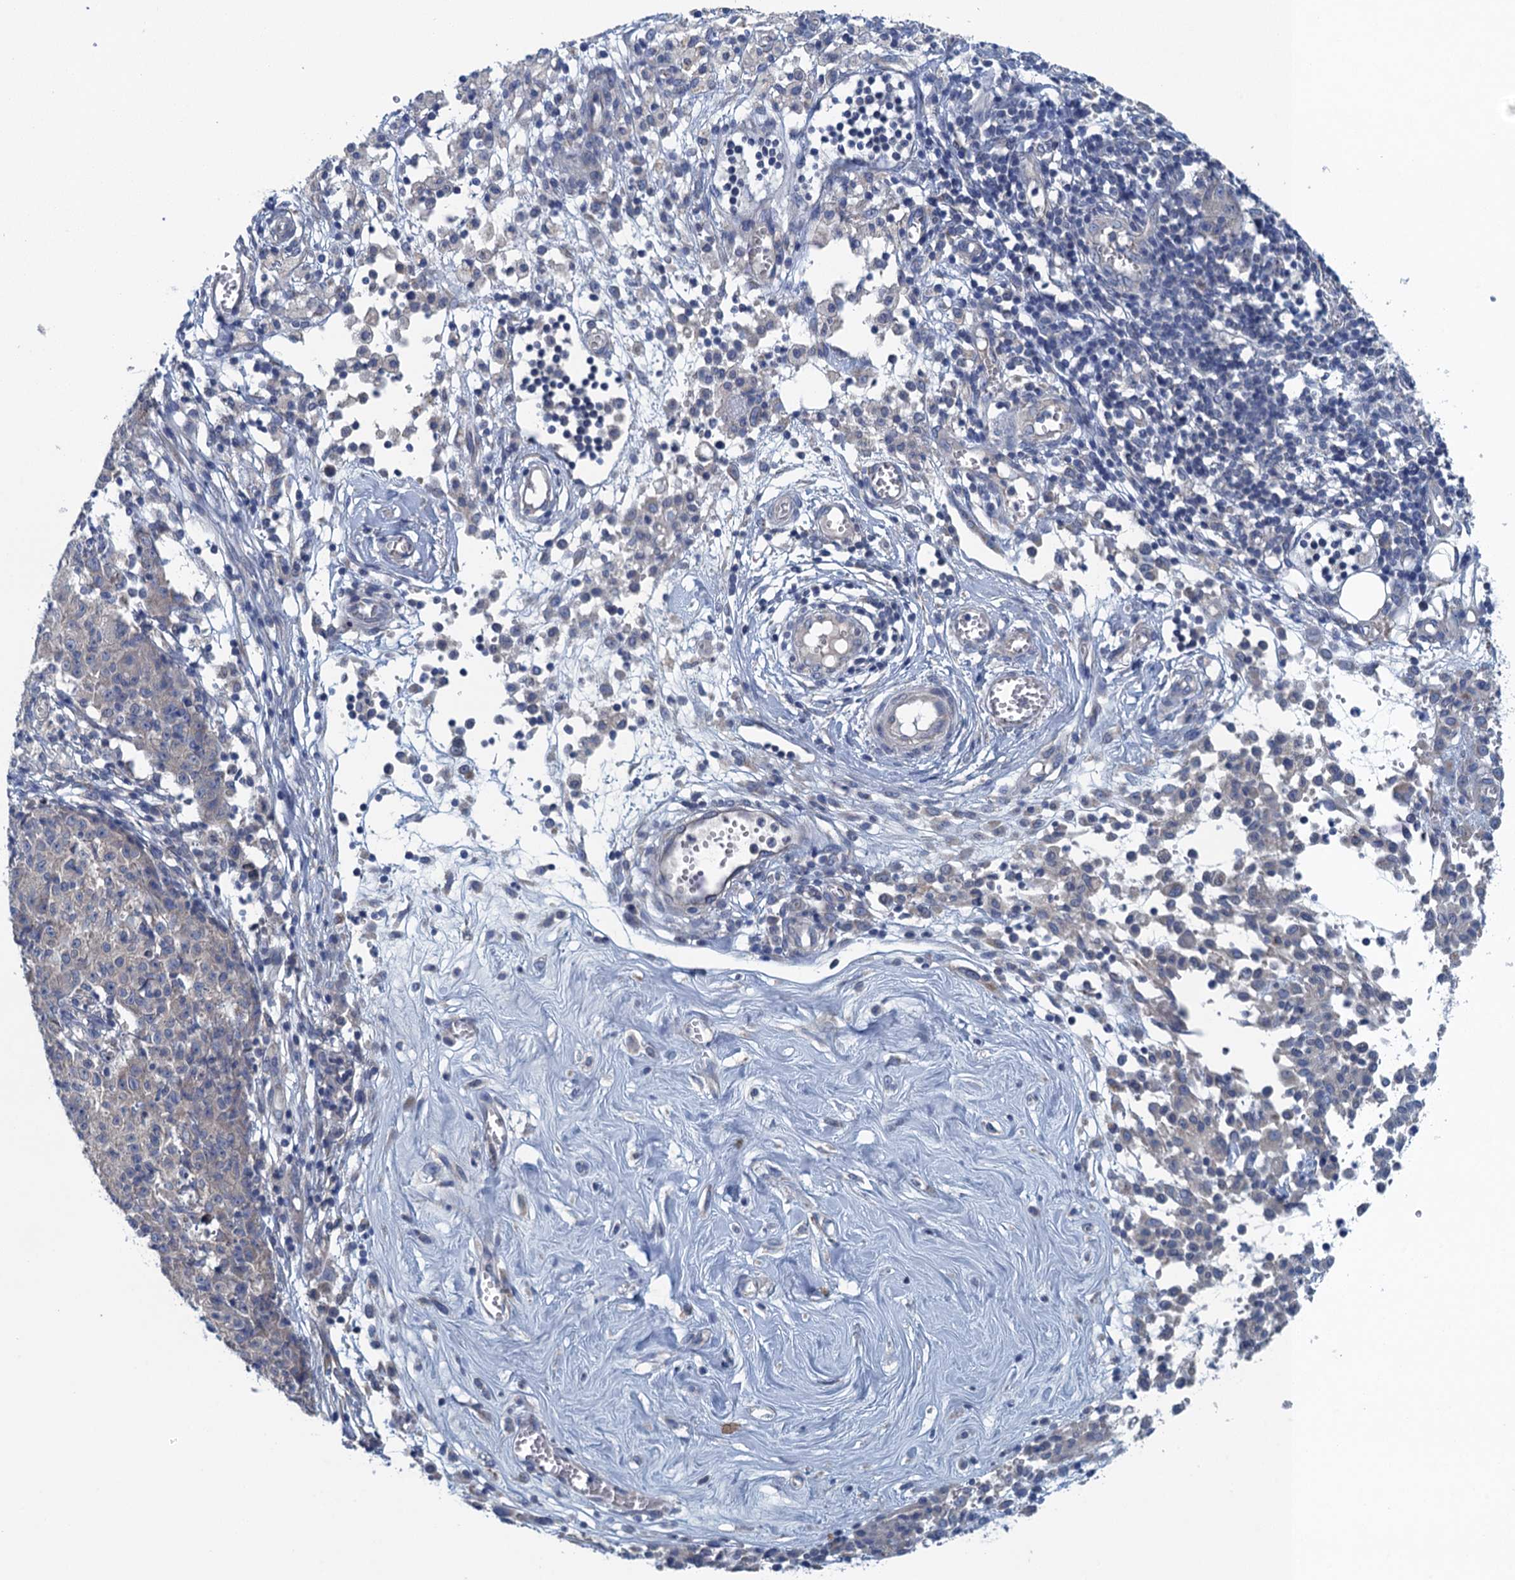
{"staining": {"intensity": "negative", "quantity": "none", "location": "none"}, "tissue": "ovarian cancer", "cell_type": "Tumor cells", "image_type": "cancer", "snomed": [{"axis": "morphology", "description": "Carcinoma, endometroid"}, {"axis": "topography", "description": "Ovary"}], "caption": "Immunohistochemical staining of ovarian cancer (endometroid carcinoma) reveals no significant positivity in tumor cells.", "gene": "CTU2", "patient": {"sex": "female", "age": 42}}